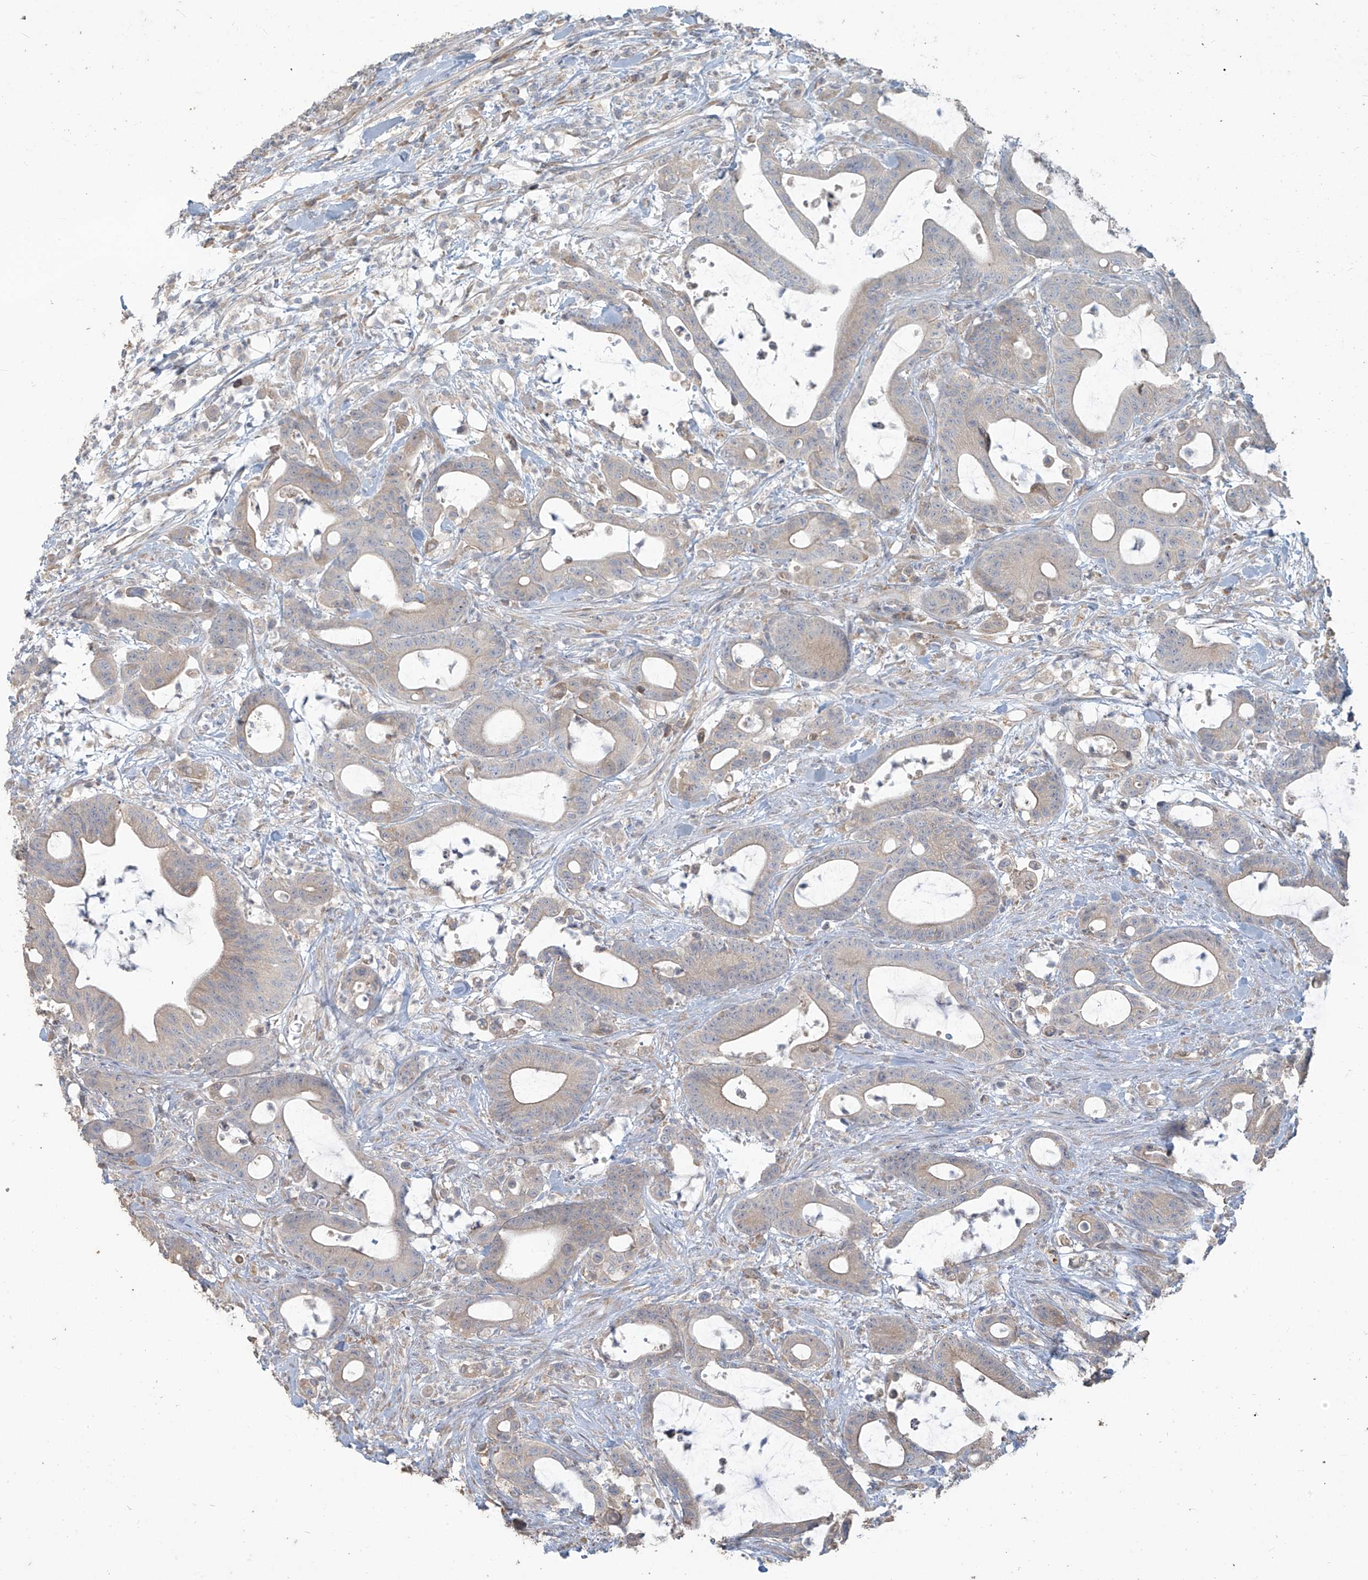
{"staining": {"intensity": "negative", "quantity": "none", "location": "none"}, "tissue": "colorectal cancer", "cell_type": "Tumor cells", "image_type": "cancer", "snomed": [{"axis": "morphology", "description": "Adenocarcinoma, NOS"}, {"axis": "topography", "description": "Colon"}], "caption": "Immunohistochemistry of human colorectal cancer (adenocarcinoma) reveals no staining in tumor cells.", "gene": "MAGIX", "patient": {"sex": "female", "age": 84}}